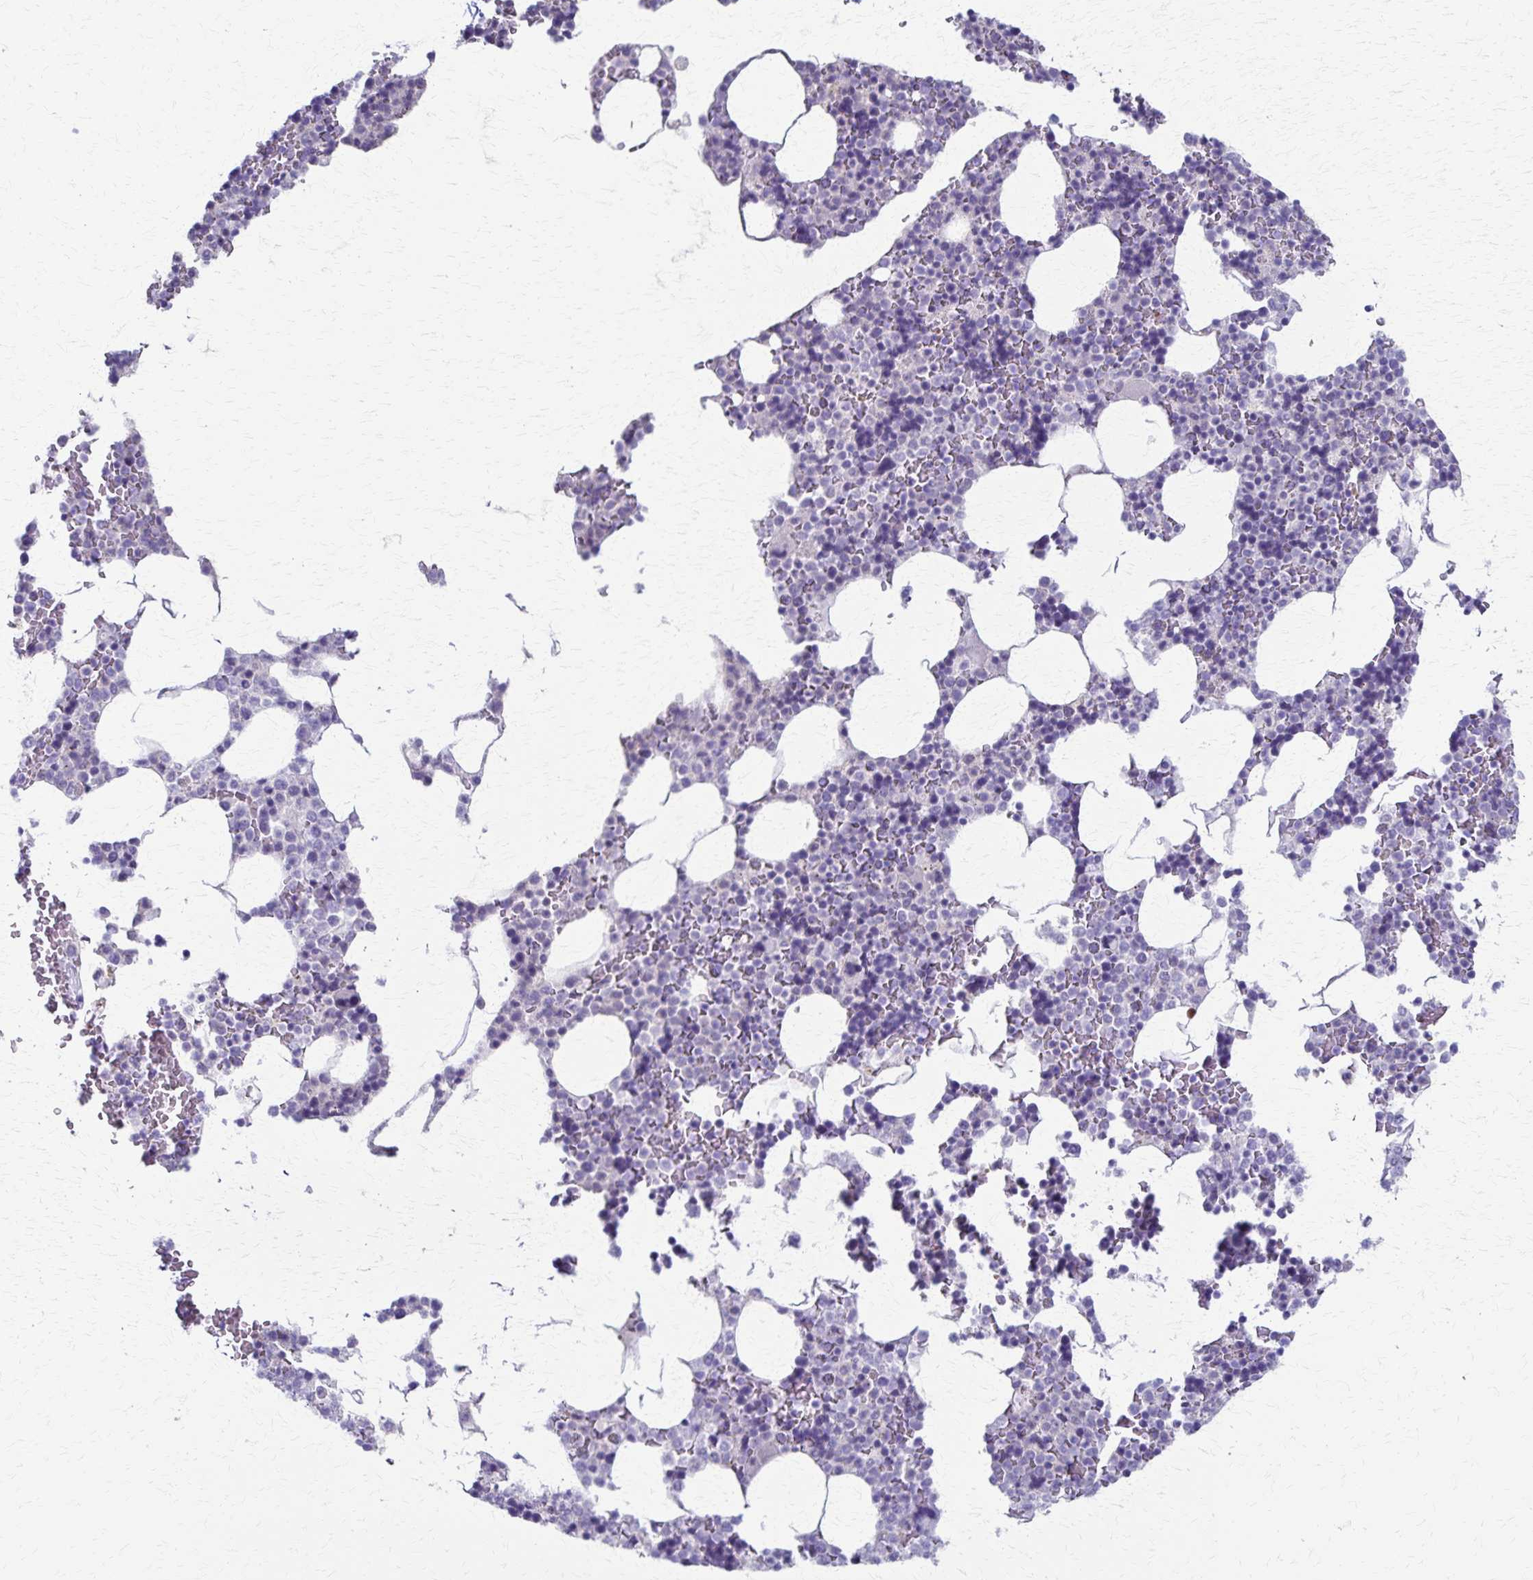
{"staining": {"intensity": "negative", "quantity": "none", "location": "none"}, "tissue": "bone marrow", "cell_type": "Hematopoietic cells", "image_type": "normal", "snomed": [{"axis": "morphology", "description": "Normal tissue, NOS"}, {"axis": "topography", "description": "Bone marrow"}], "caption": "Immunohistochemistry of normal human bone marrow exhibits no expression in hematopoietic cells.", "gene": "TMEM60", "patient": {"sex": "female", "age": 42}}